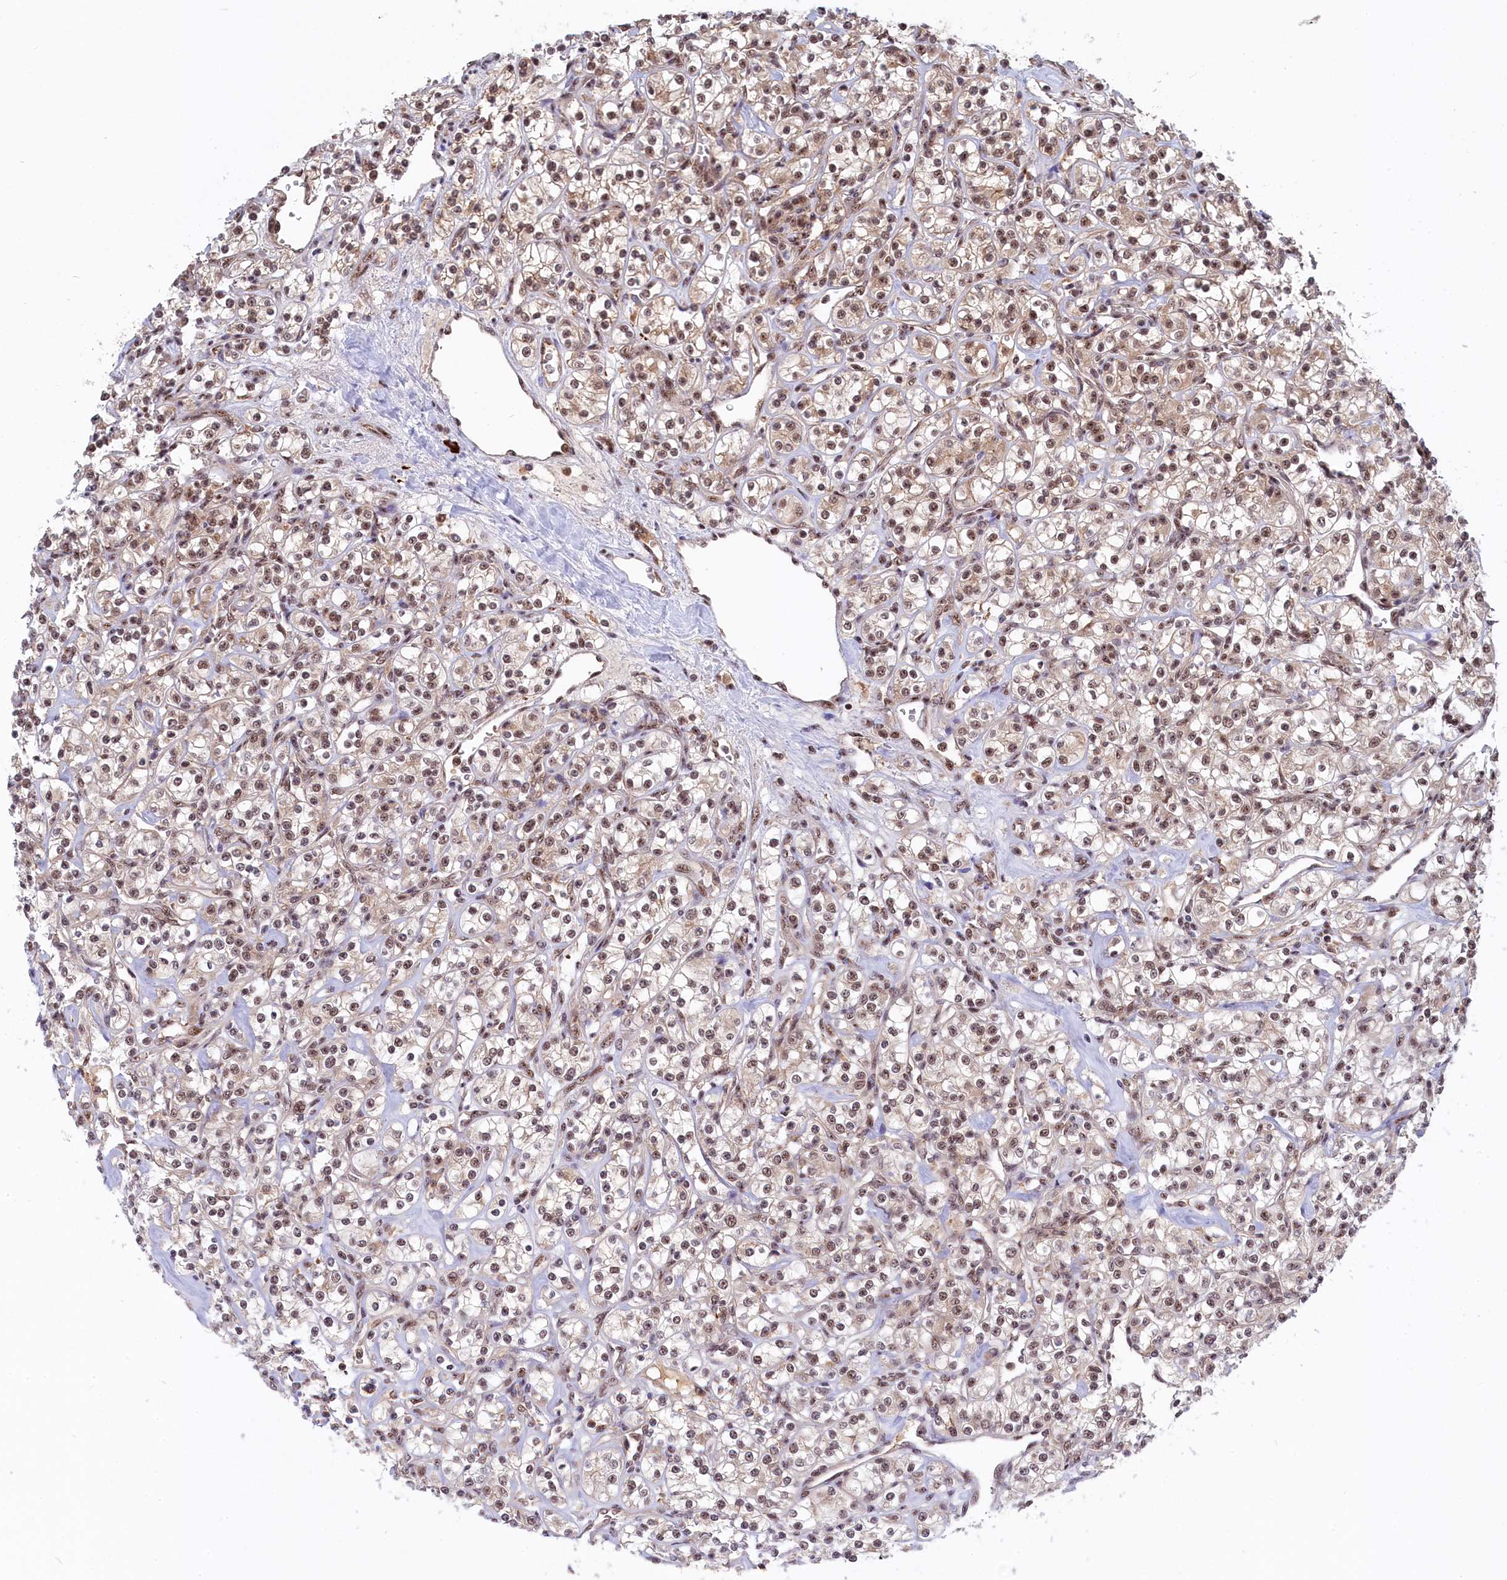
{"staining": {"intensity": "moderate", "quantity": ">75%", "location": "nuclear"}, "tissue": "renal cancer", "cell_type": "Tumor cells", "image_type": "cancer", "snomed": [{"axis": "morphology", "description": "Adenocarcinoma, NOS"}, {"axis": "topography", "description": "Kidney"}], "caption": "IHC staining of renal cancer (adenocarcinoma), which shows medium levels of moderate nuclear expression in about >75% of tumor cells indicating moderate nuclear protein expression. The staining was performed using DAB (brown) for protein detection and nuclei were counterstained in hematoxylin (blue).", "gene": "TAB1", "patient": {"sex": "male", "age": 77}}